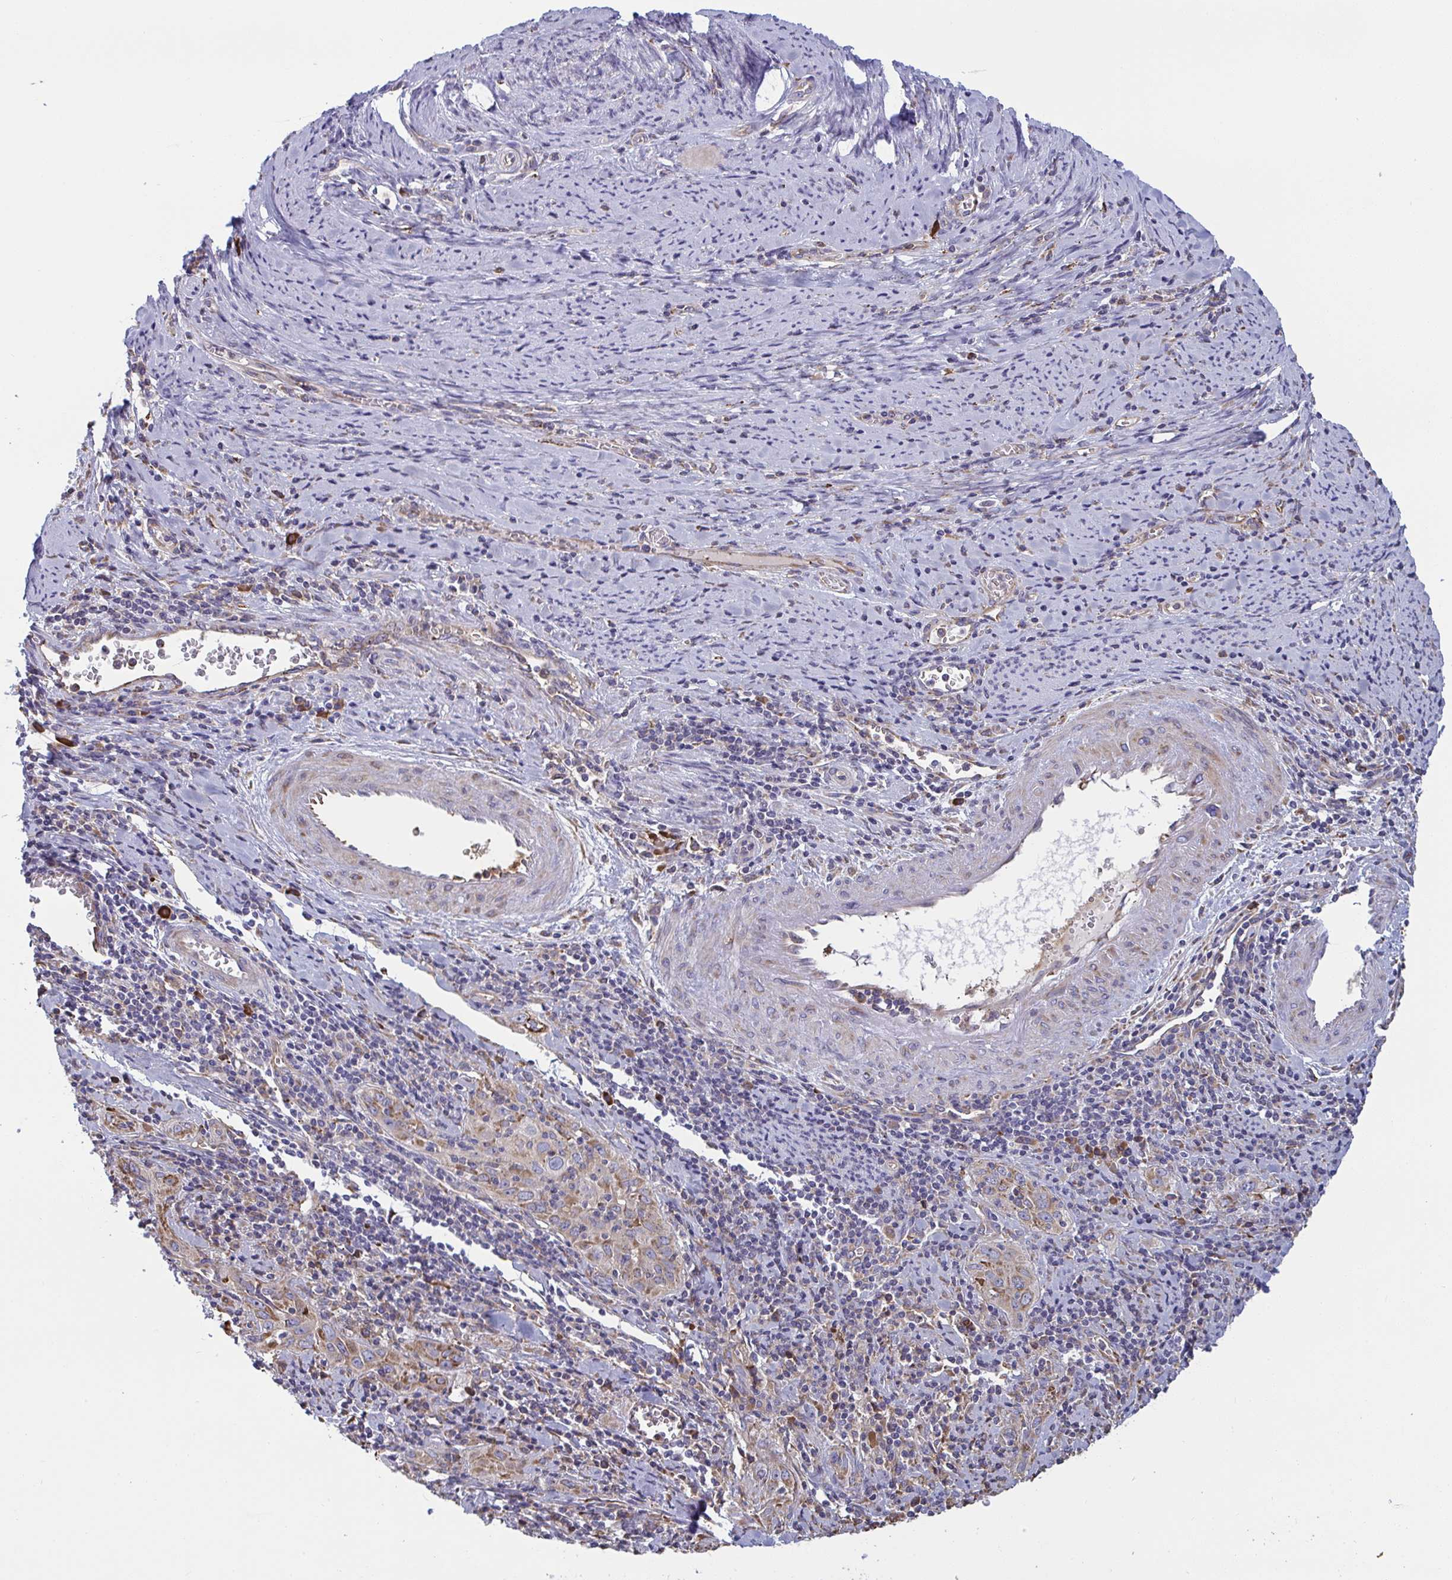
{"staining": {"intensity": "weak", "quantity": "25%-75%", "location": "cytoplasmic/membranous"}, "tissue": "cervical cancer", "cell_type": "Tumor cells", "image_type": "cancer", "snomed": [{"axis": "morphology", "description": "Squamous cell carcinoma, NOS"}, {"axis": "topography", "description": "Cervix"}], "caption": "Cervical cancer stained with a brown dye exhibits weak cytoplasmic/membranous positive expression in about 25%-75% of tumor cells.", "gene": "MYMK", "patient": {"sex": "female", "age": 57}}